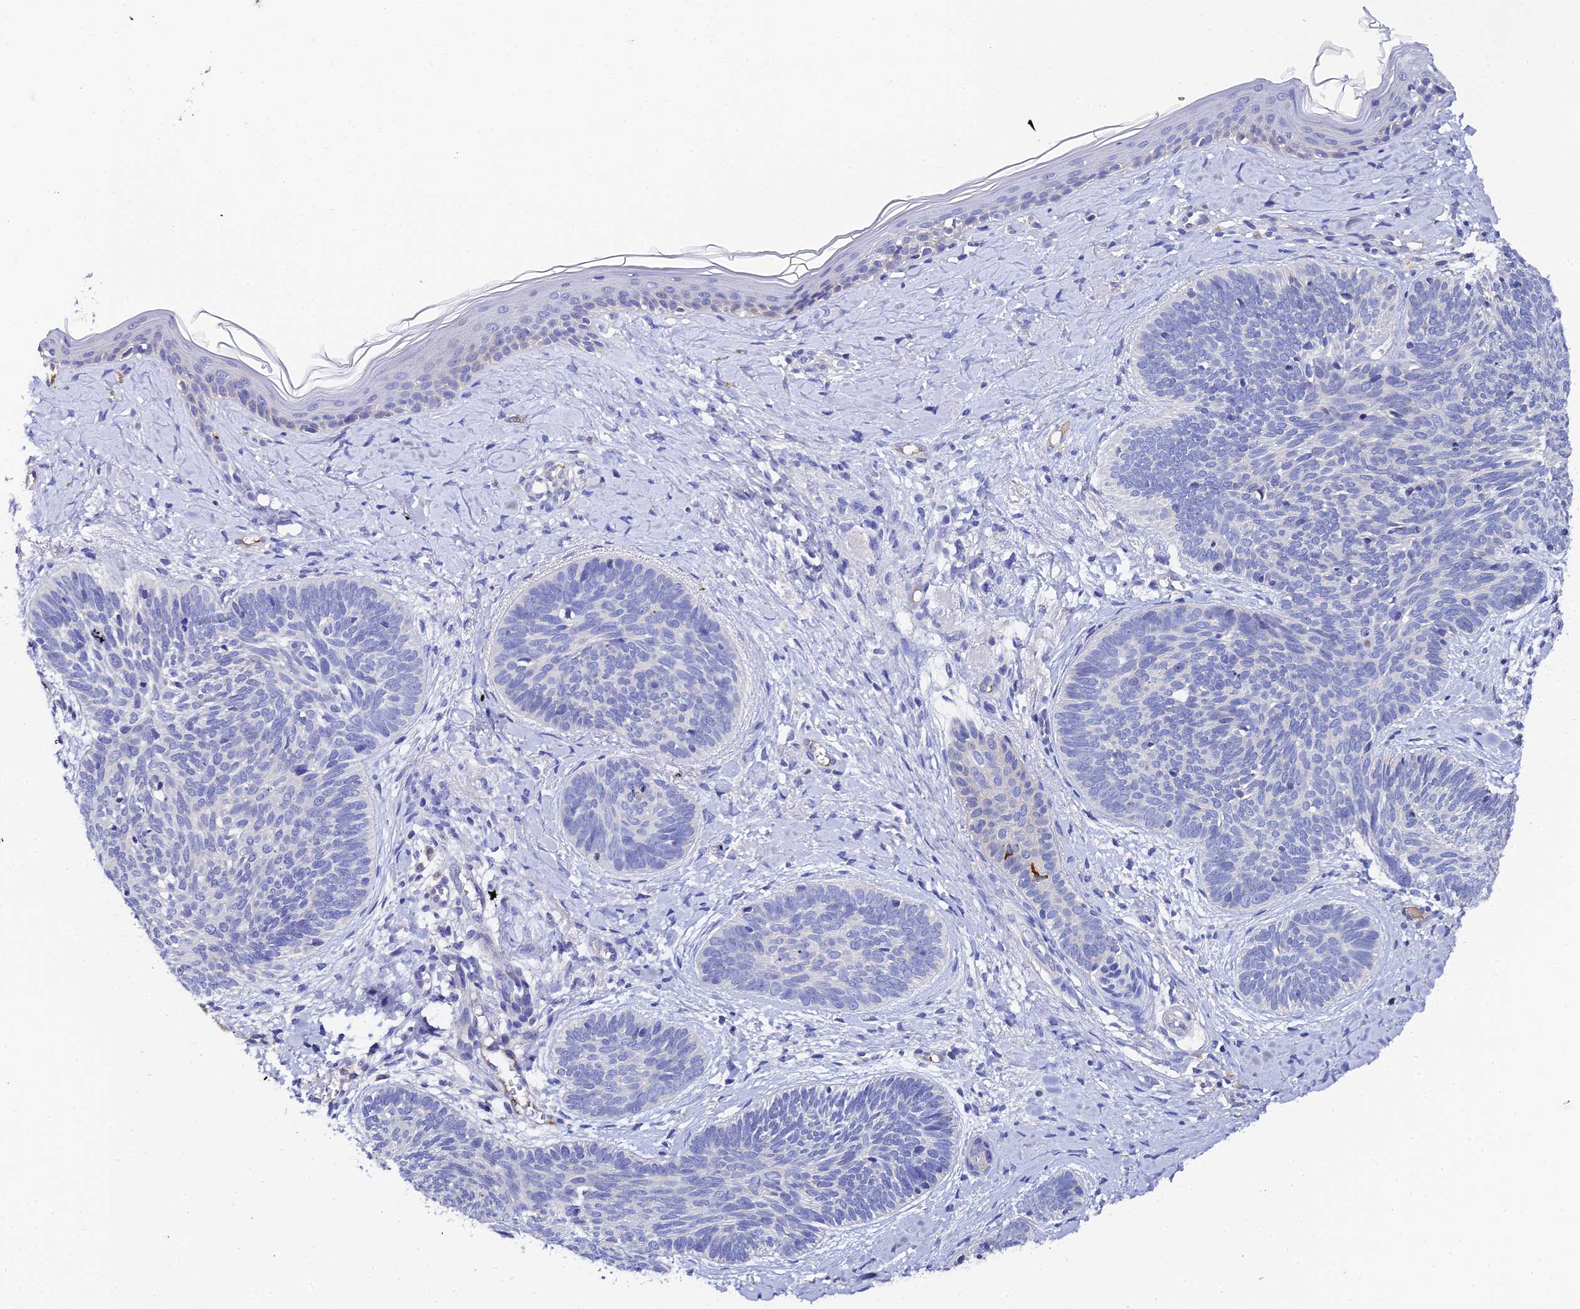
{"staining": {"intensity": "negative", "quantity": "none", "location": "none"}, "tissue": "skin cancer", "cell_type": "Tumor cells", "image_type": "cancer", "snomed": [{"axis": "morphology", "description": "Basal cell carcinoma"}, {"axis": "topography", "description": "Skin"}], "caption": "Tumor cells show no significant positivity in skin cancer.", "gene": "UBE2L3", "patient": {"sex": "female", "age": 81}}